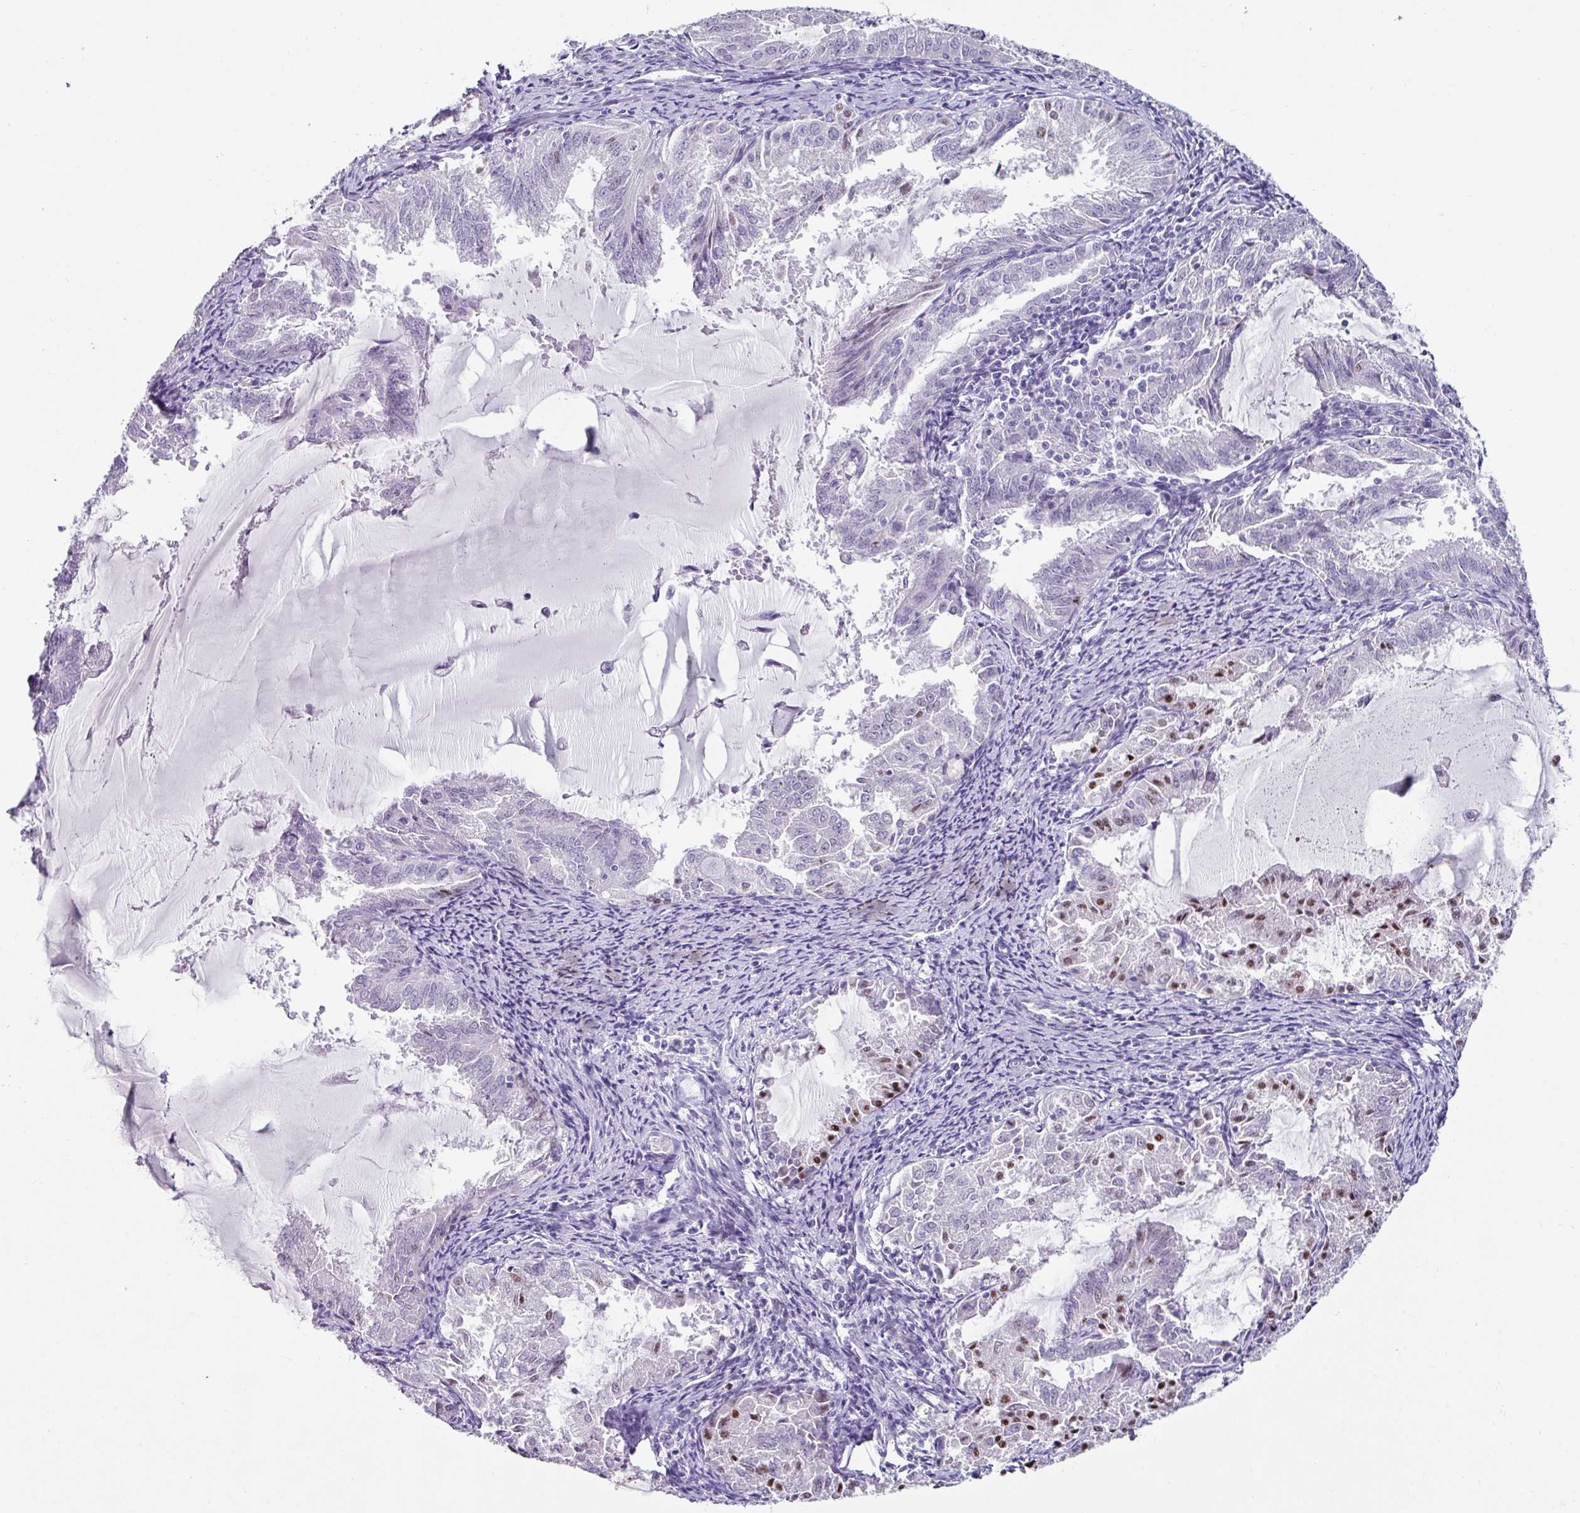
{"staining": {"intensity": "moderate", "quantity": "<25%", "location": "nuclear"}, "tissue": "endometrial cancer", "cell_type": "Tumor cells", "image_type": "cancer", "snomed": [{"axis": "morphology", "description": "Adenocarcinoma, NOS"}, {"axis": "topography", "description": "Endometrium"}], "caption": "Immunohistochemical staining of adenocarcinoma (endometrial) displays low levels of moderate nuclear protein staining in approximately <25% of tumor cells. The staining is performed using DAB (3,3'-diaminobenzidine) brown chromogen to label protein expression. The nuclei are counter-stained blue using hematoxylin.", "gene": "TRA2A", "patient": {"sex": "female", "age": 70}}